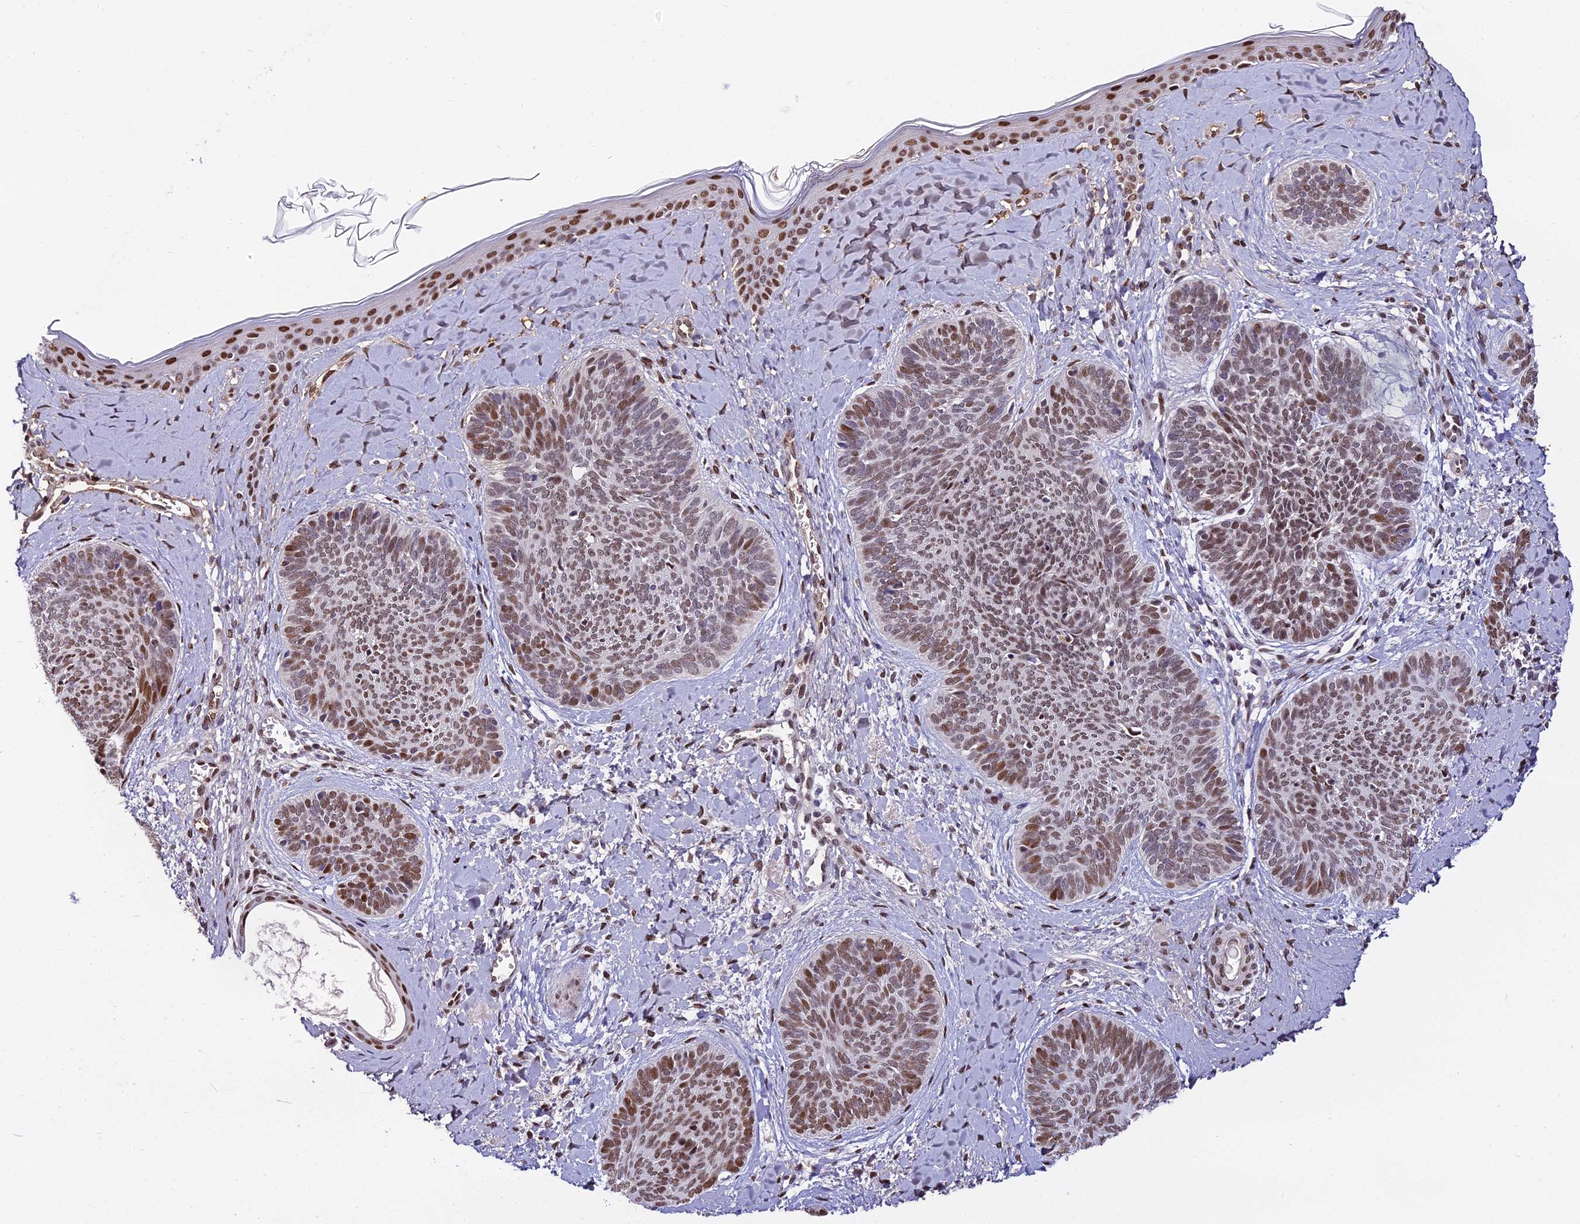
{"staining": {"intensity": "moderate", "quantity": ">75%", "location": "nuclear"}, "tissue": "skin cancer", "cell_type": "Tumor cells", "image_type": "cancer", "snomed": [{"axis": "morphology", "description": "Basal cell carcinoma"}, {"axis": "topography", "description": "Skin"}], "caption": "Immunohistochemistry of skin cancer (basal cell carcinoma) shows medium levels of moderate nuclear positivity in approximately >75% of tumor cells.", "gene": "ZNF707", "patient": {"sex": "female", "age": 81}}